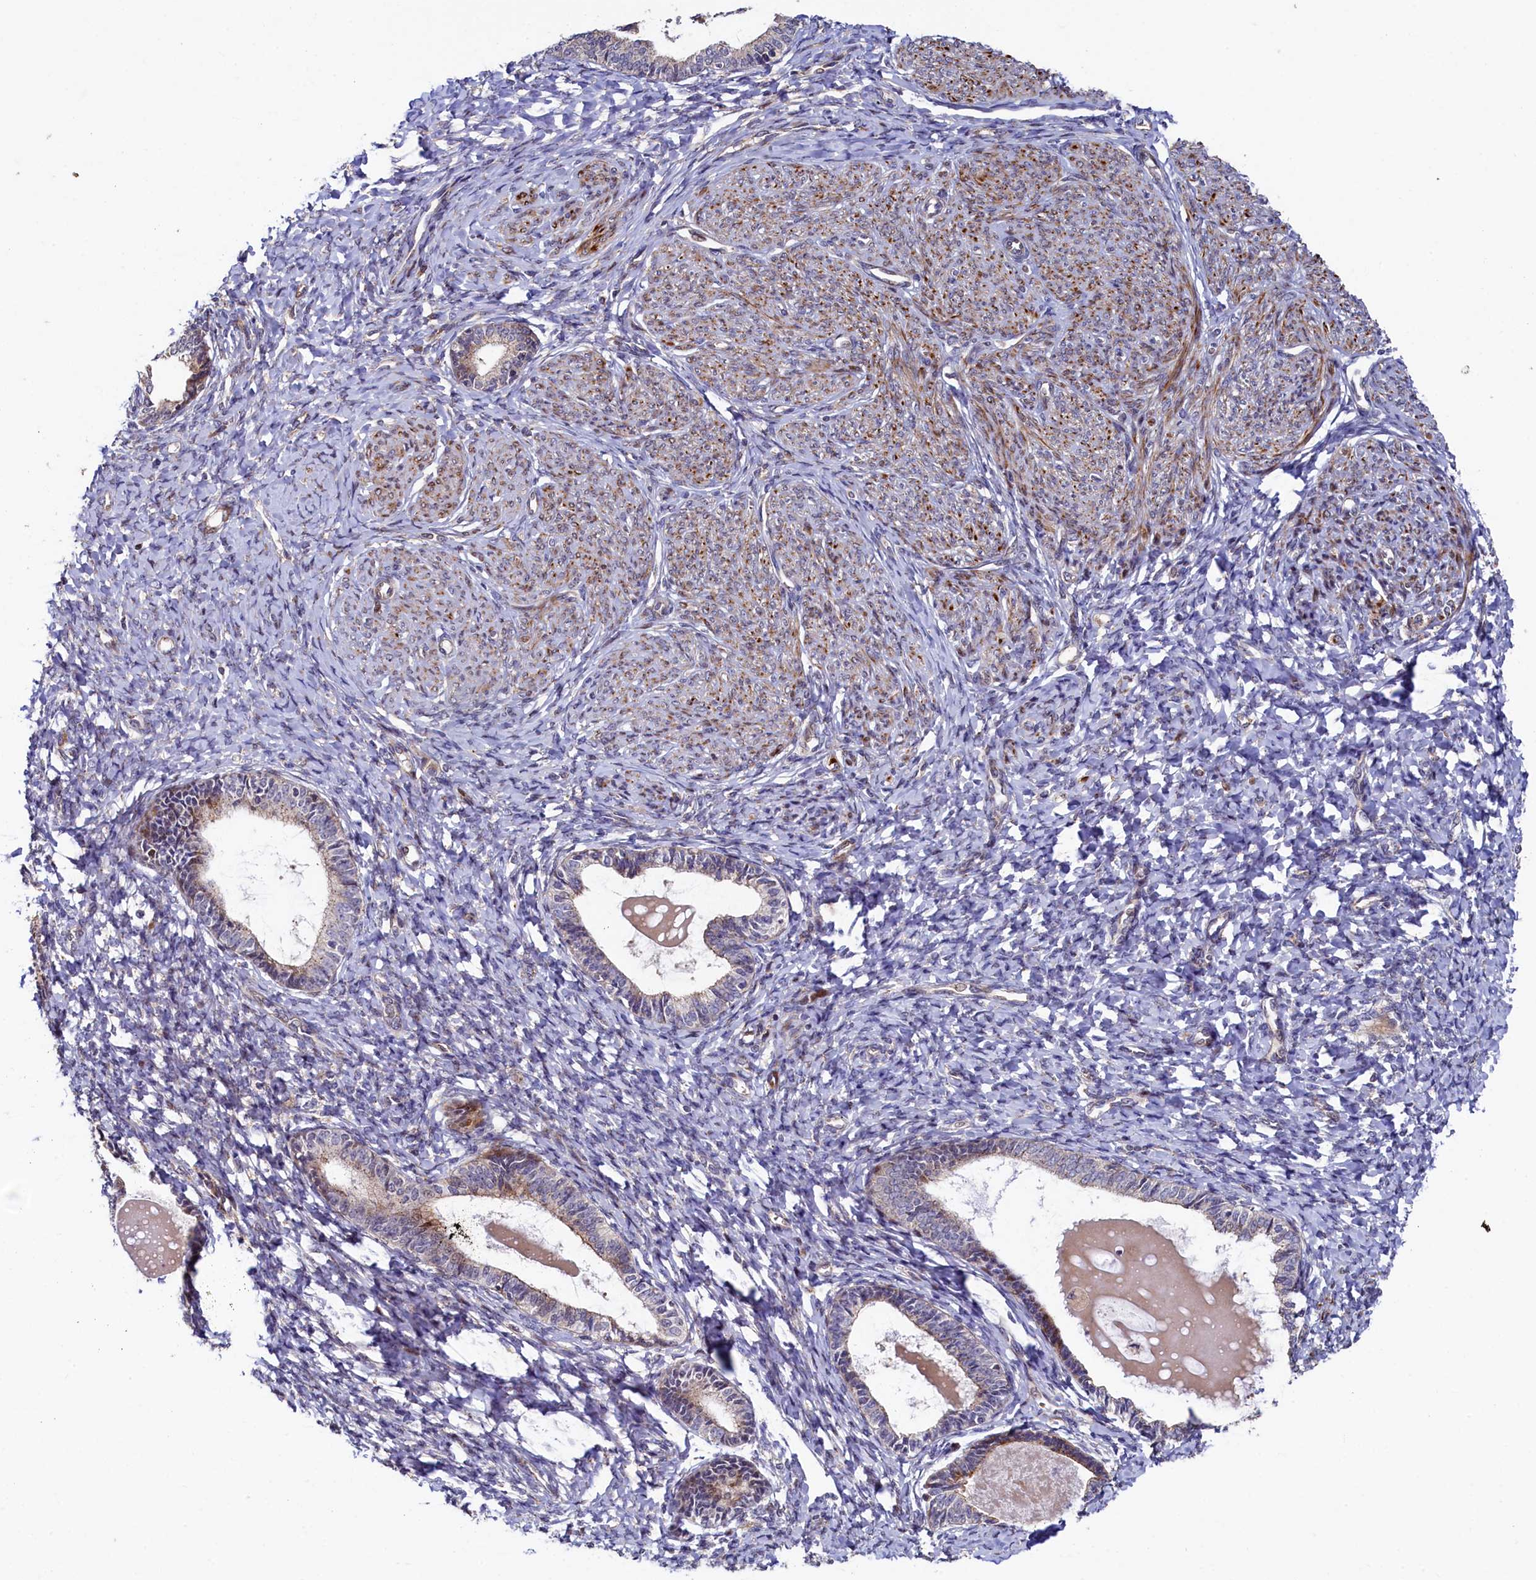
{"staining": {"intensity": "moderate", "quantity": "<25%", "location": "cytoplasmic/membranous,nuclear"}, "tissue": "endometrium", "cell_type": "Cells in endometrial stroma", "image_type": "normal", "snomed": [{"axis": "morphology", "description": "Normal tissue, NOS"}, {"axis": "topography", "description": "Endometrium"}], "caption": "Immunohistochemistry (IHC) (DAB (3,3'-diaminobenzidine)) staining of unremarkable endometrium demonstrates moderate cytoplasmic/membranous,nuclear protein expression in about <25% of cells in endometrial stroma. (IHC, brightfield microscopy, high magnification).", "gene": "PIK3C3", "patient": {"sex": "female", "age": 72}}